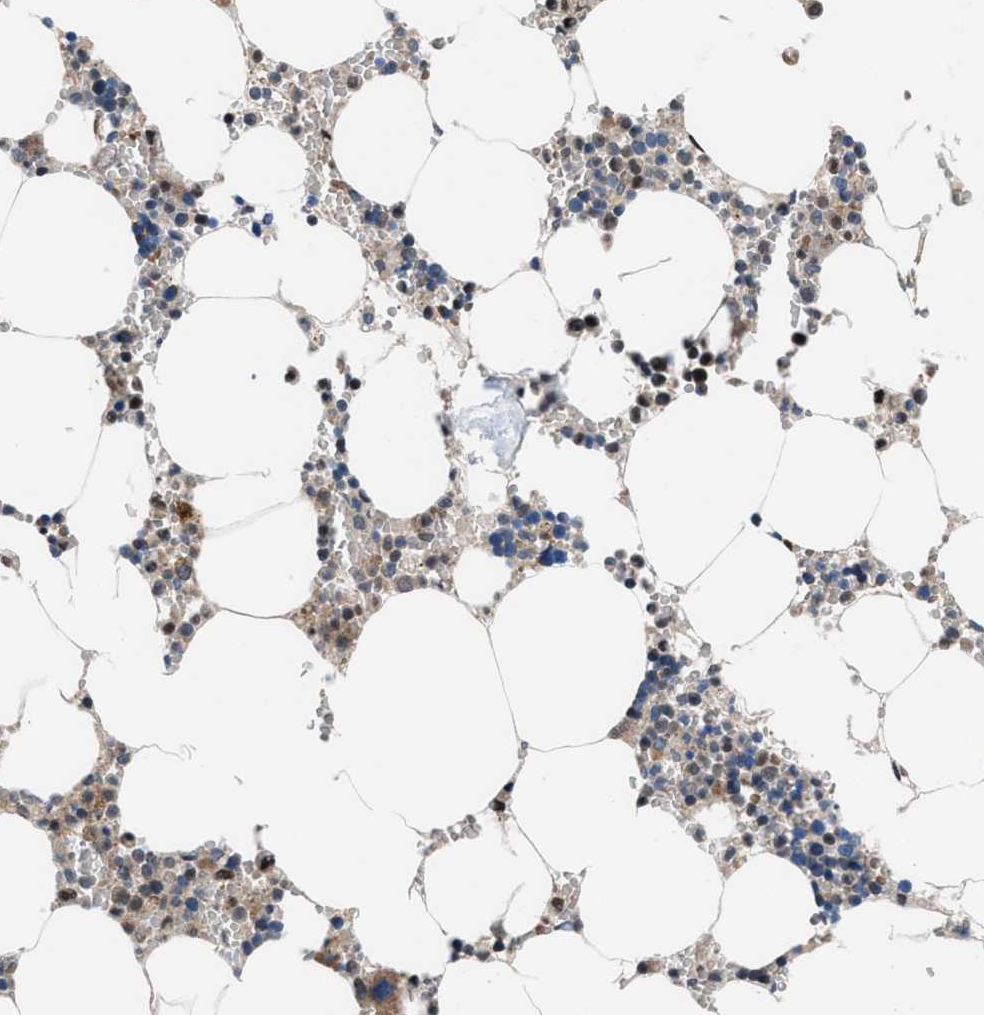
{"staining": {"intensity": "moderate", "quantity": "25%-75%", "location": "cytoplasmic/membranous"}, "tissue": "bone marrow", "cell_type": "Hematopoietic cells", "image_type": "normal", "snomed": [{"axis": "morphology", "description": "Normal tissue, NOS"}, {"axis": "topography", "description": "Bone marrow"}], "caption": "Brown immunohistochemical staining in unremarkable human bone marrow exhibits moderate cytoplasmic/membranous positivity in about 25%-75% of hematopoietic cells.", "gene": "PRPSAP2", "patient": {"sex": "male", "age": 70}}